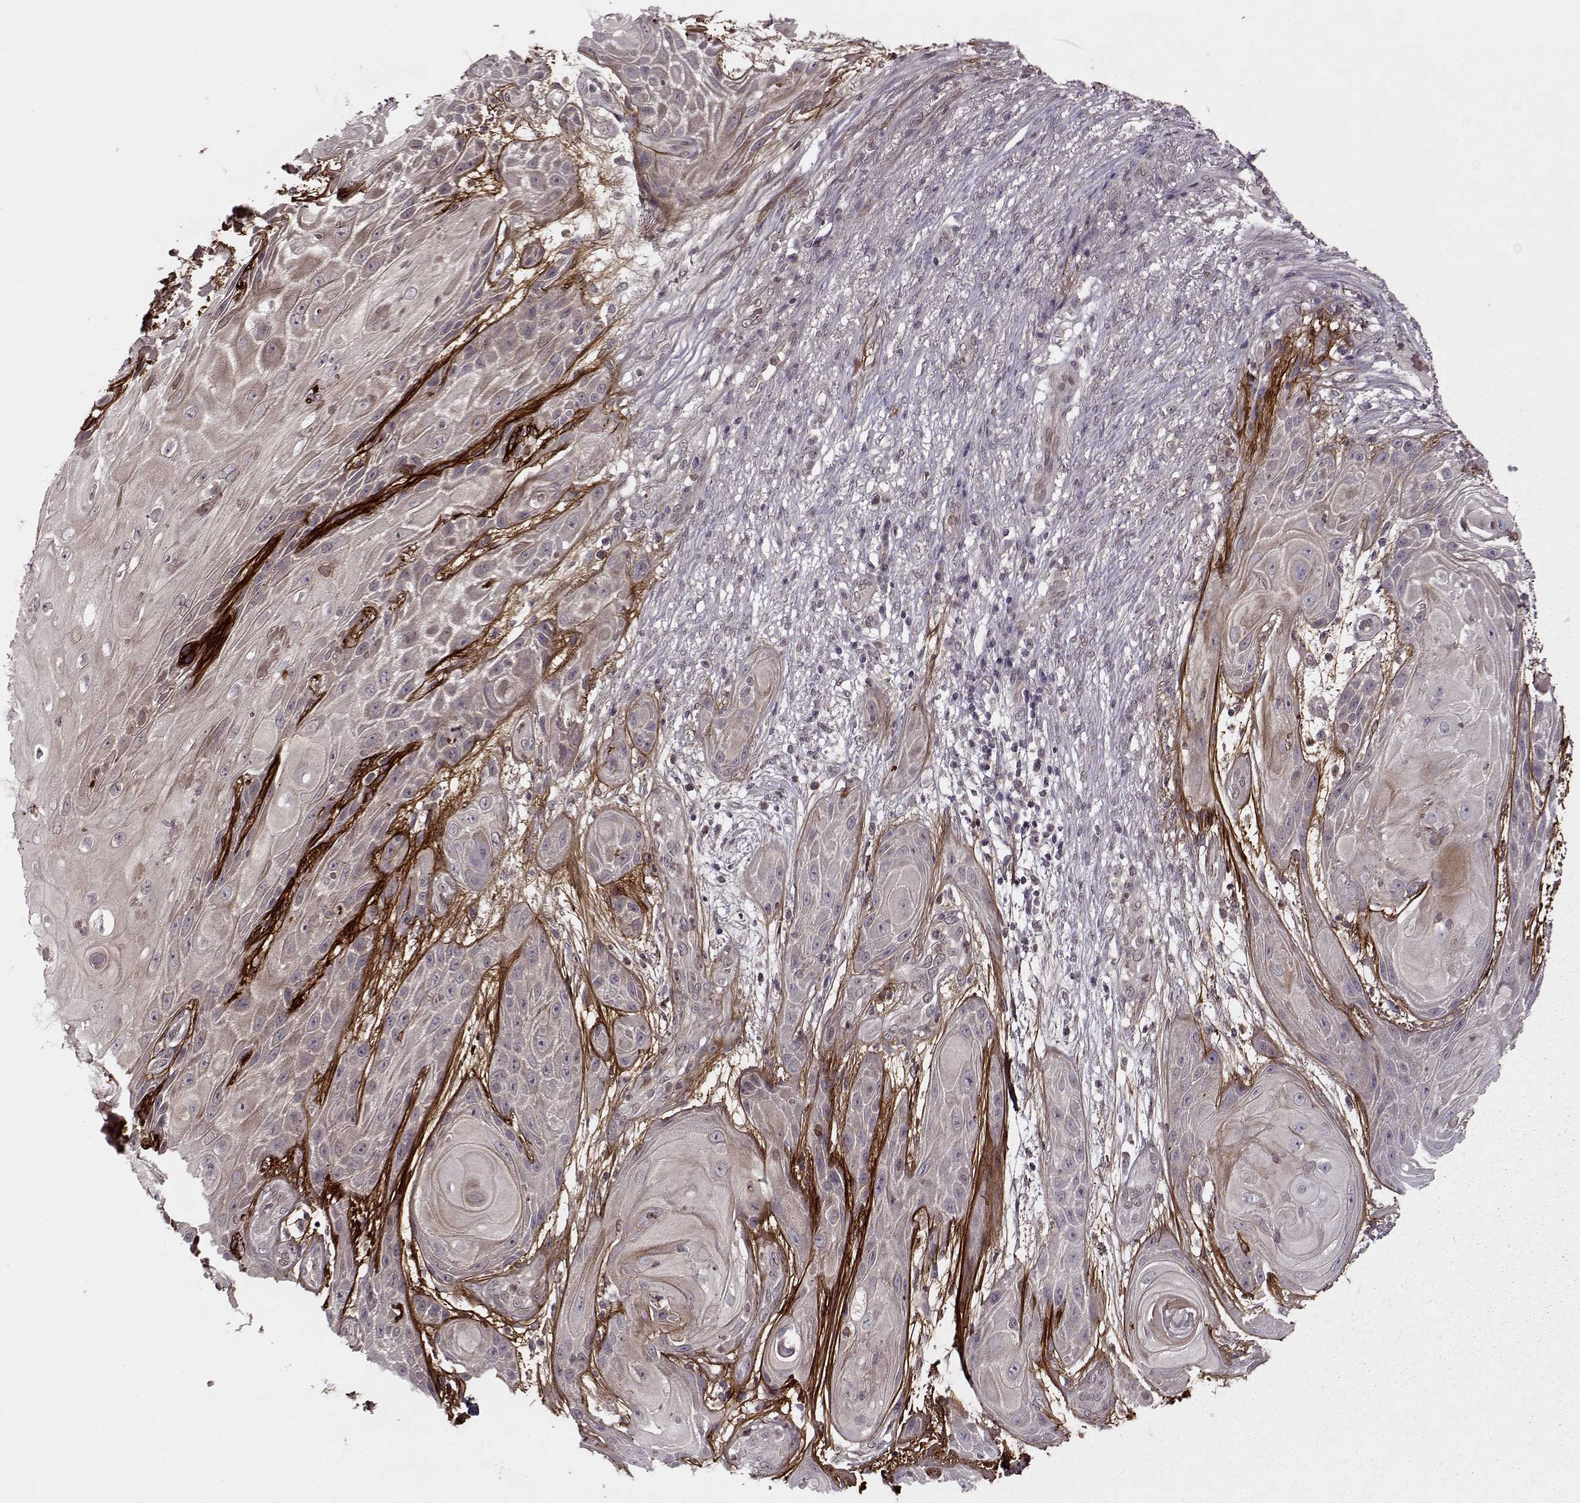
{"staining": {"intensity": "negative", "quantity": "none", "location": "none"}, "tissue": "skin cancer", "cell_type": "Tumor cells", "image_type": "cancer", "snomed": [{"axis": "morphology", "description": "Squamous cell carcinoma, NOS"}, {"axis": "topography", "description": "Skin"}], "caption": "Skin squamous cell carcinoma was stained to show a protein in brown. There is no significant positivity in tumor cells. Brightfield microscopy of immunohistochemistry (IHC) stained with DAB (brown) and hematoxylin (blue), captured at high magnification.", "gene": "DENND4B", "patient": {"sex": "male", "age": 62}}